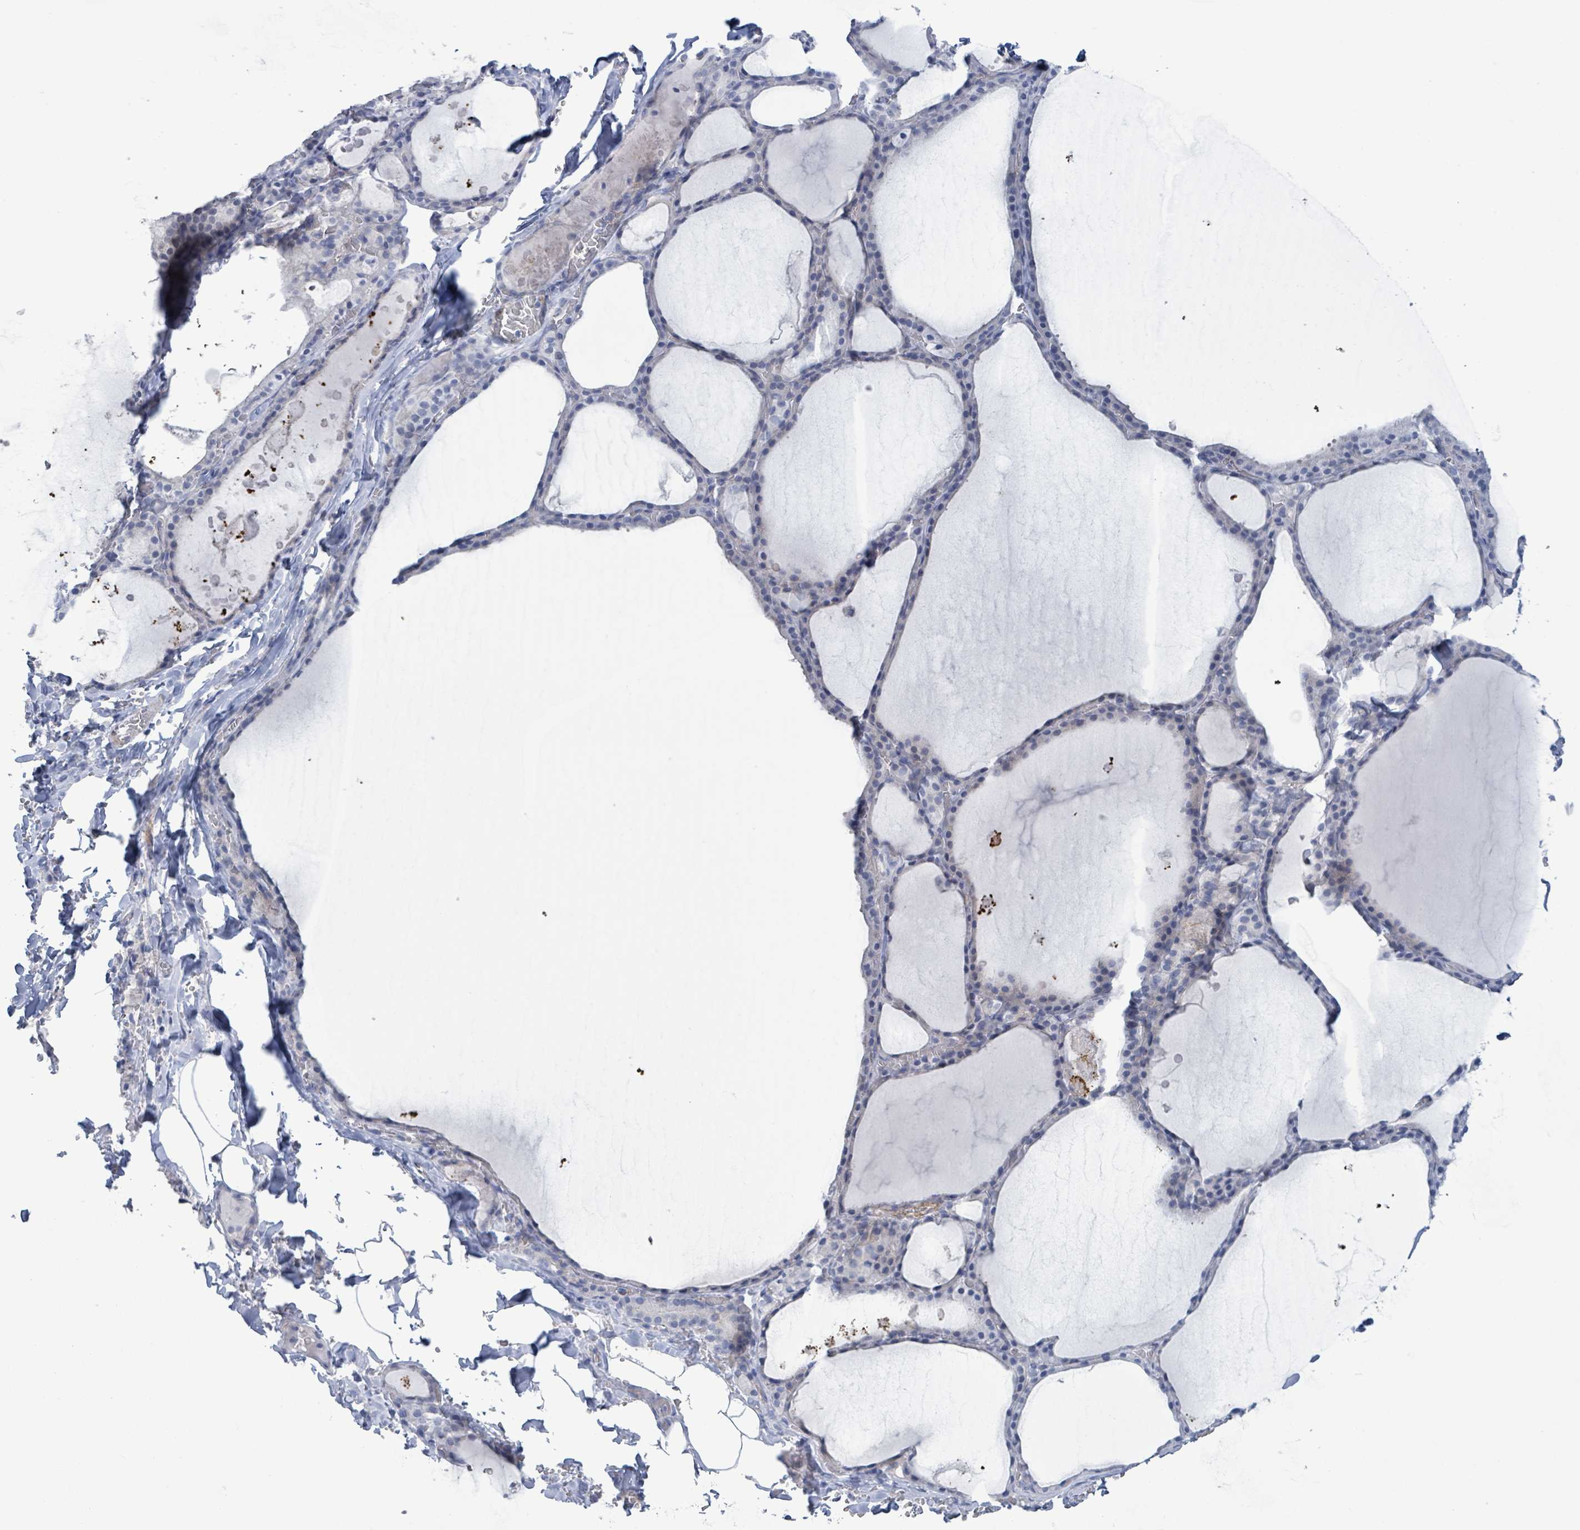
{"staining": {"intensity": "negative", "quantity": "none", "location": "none"}, "tissue": "thyroid gland", "cell_type": "Glandular cells", "image_type": "normal", "snomed": [{"axis": "morphology", "description": "Normal tissue, NOS"}, {"axis": "topography", "description": "Thyroid gland"}], "caption": "This is a micrograph of IHC staining of normal thyroid gland, which shows no expression in glandular cells. (Brightfield microscopy of DAB immunohistochemistry (IHC) at high magnification).", "gene": "PKLR", "patient": {"sex": "male", "age": 56}}